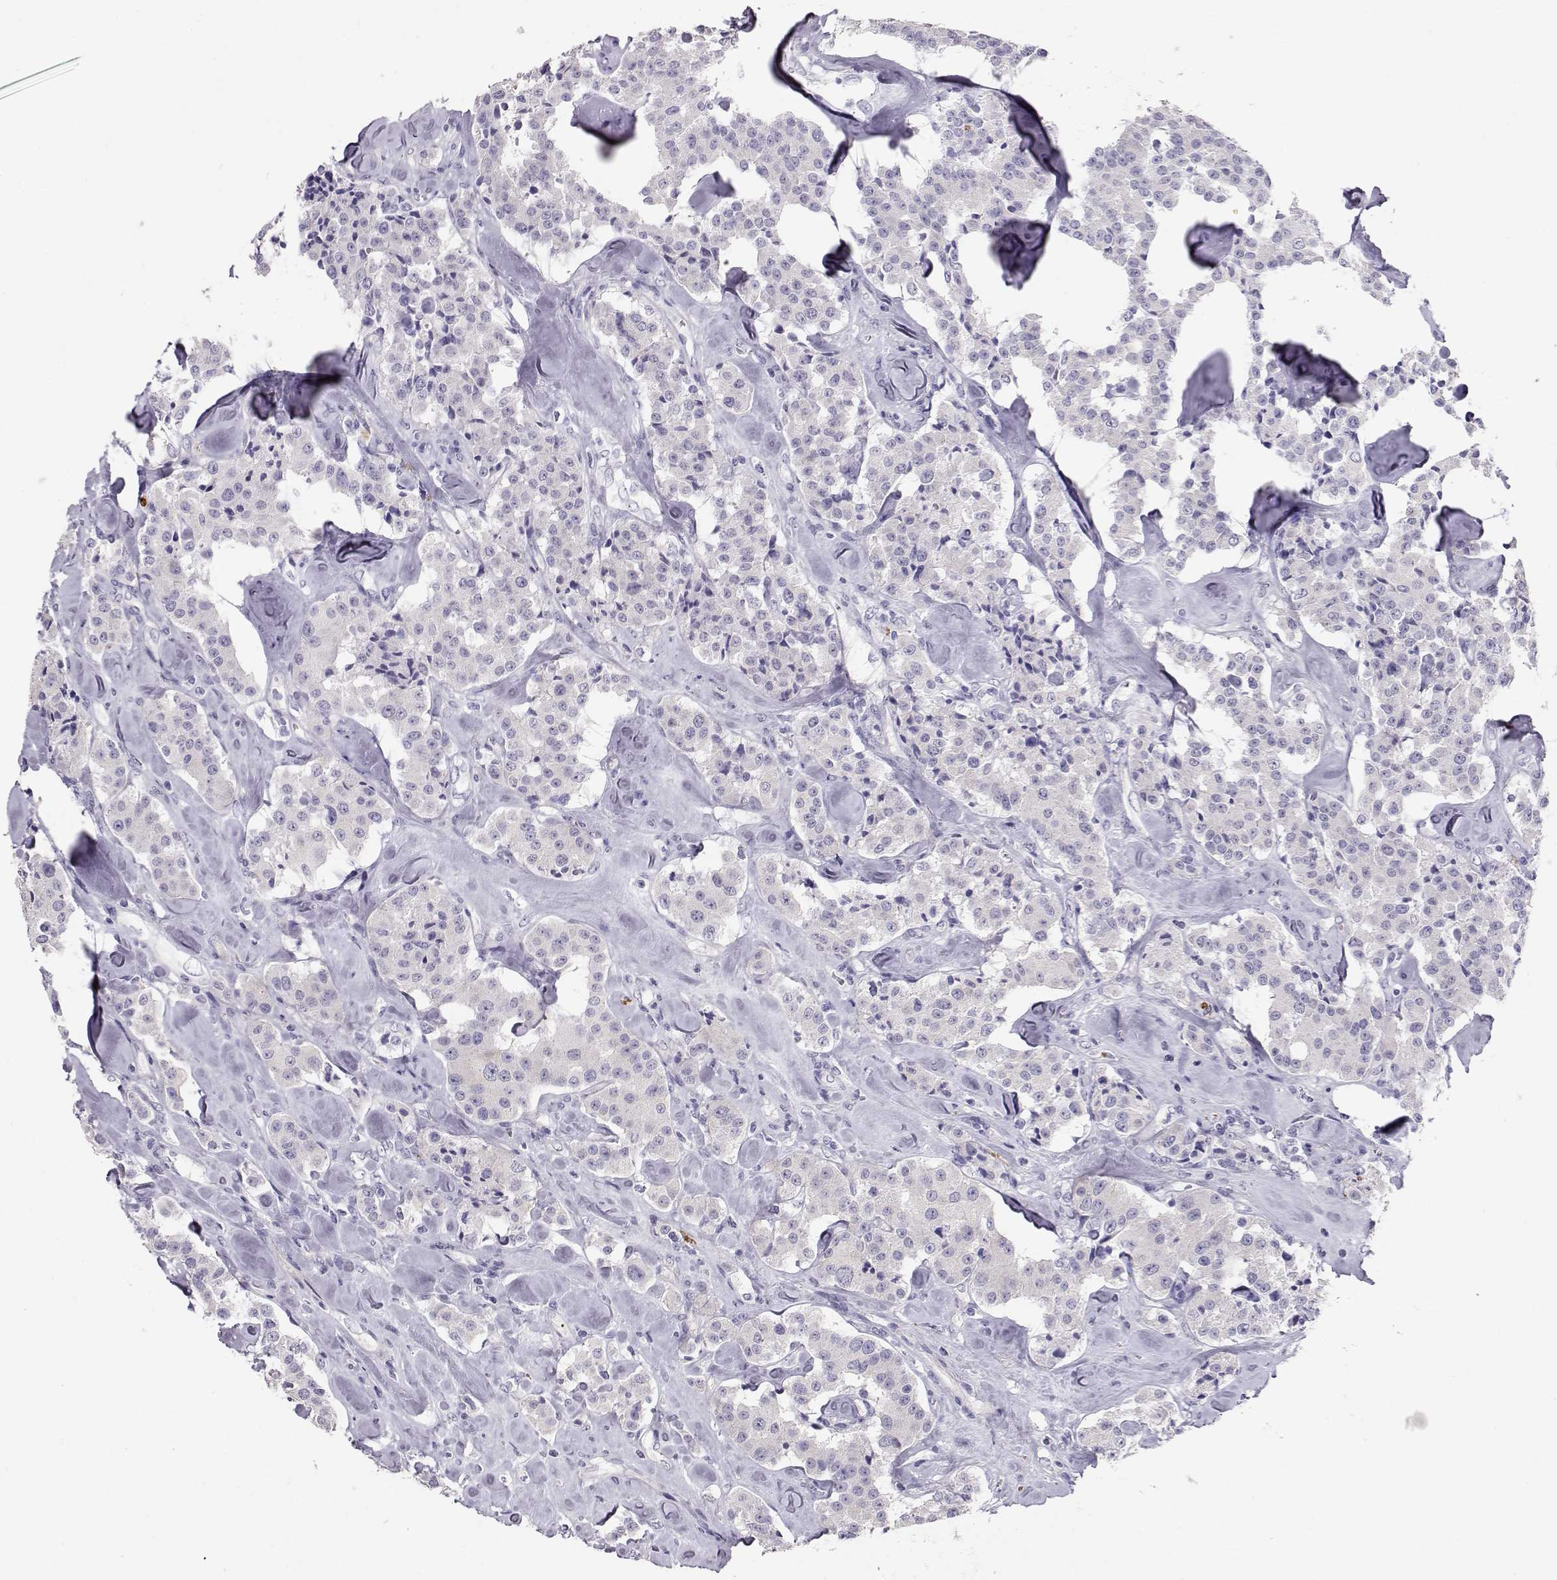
{"staining": {"intensity": "negative", "quantity": "none", "location": "none"}, "tissue": "carcinoid", "cell_type": "Tumor cells", "image_type": "cancer", "snomed": [{"axis": "morphology", "description": "Carcinoid, malignant, NOS"}, {"axis": "topography", "description": "Pancreas"}], "caption": "Tumor cells show no significant staining in carcinoid.", "gene": "RD3", "patient": {"sex": "male", "age": 41}}